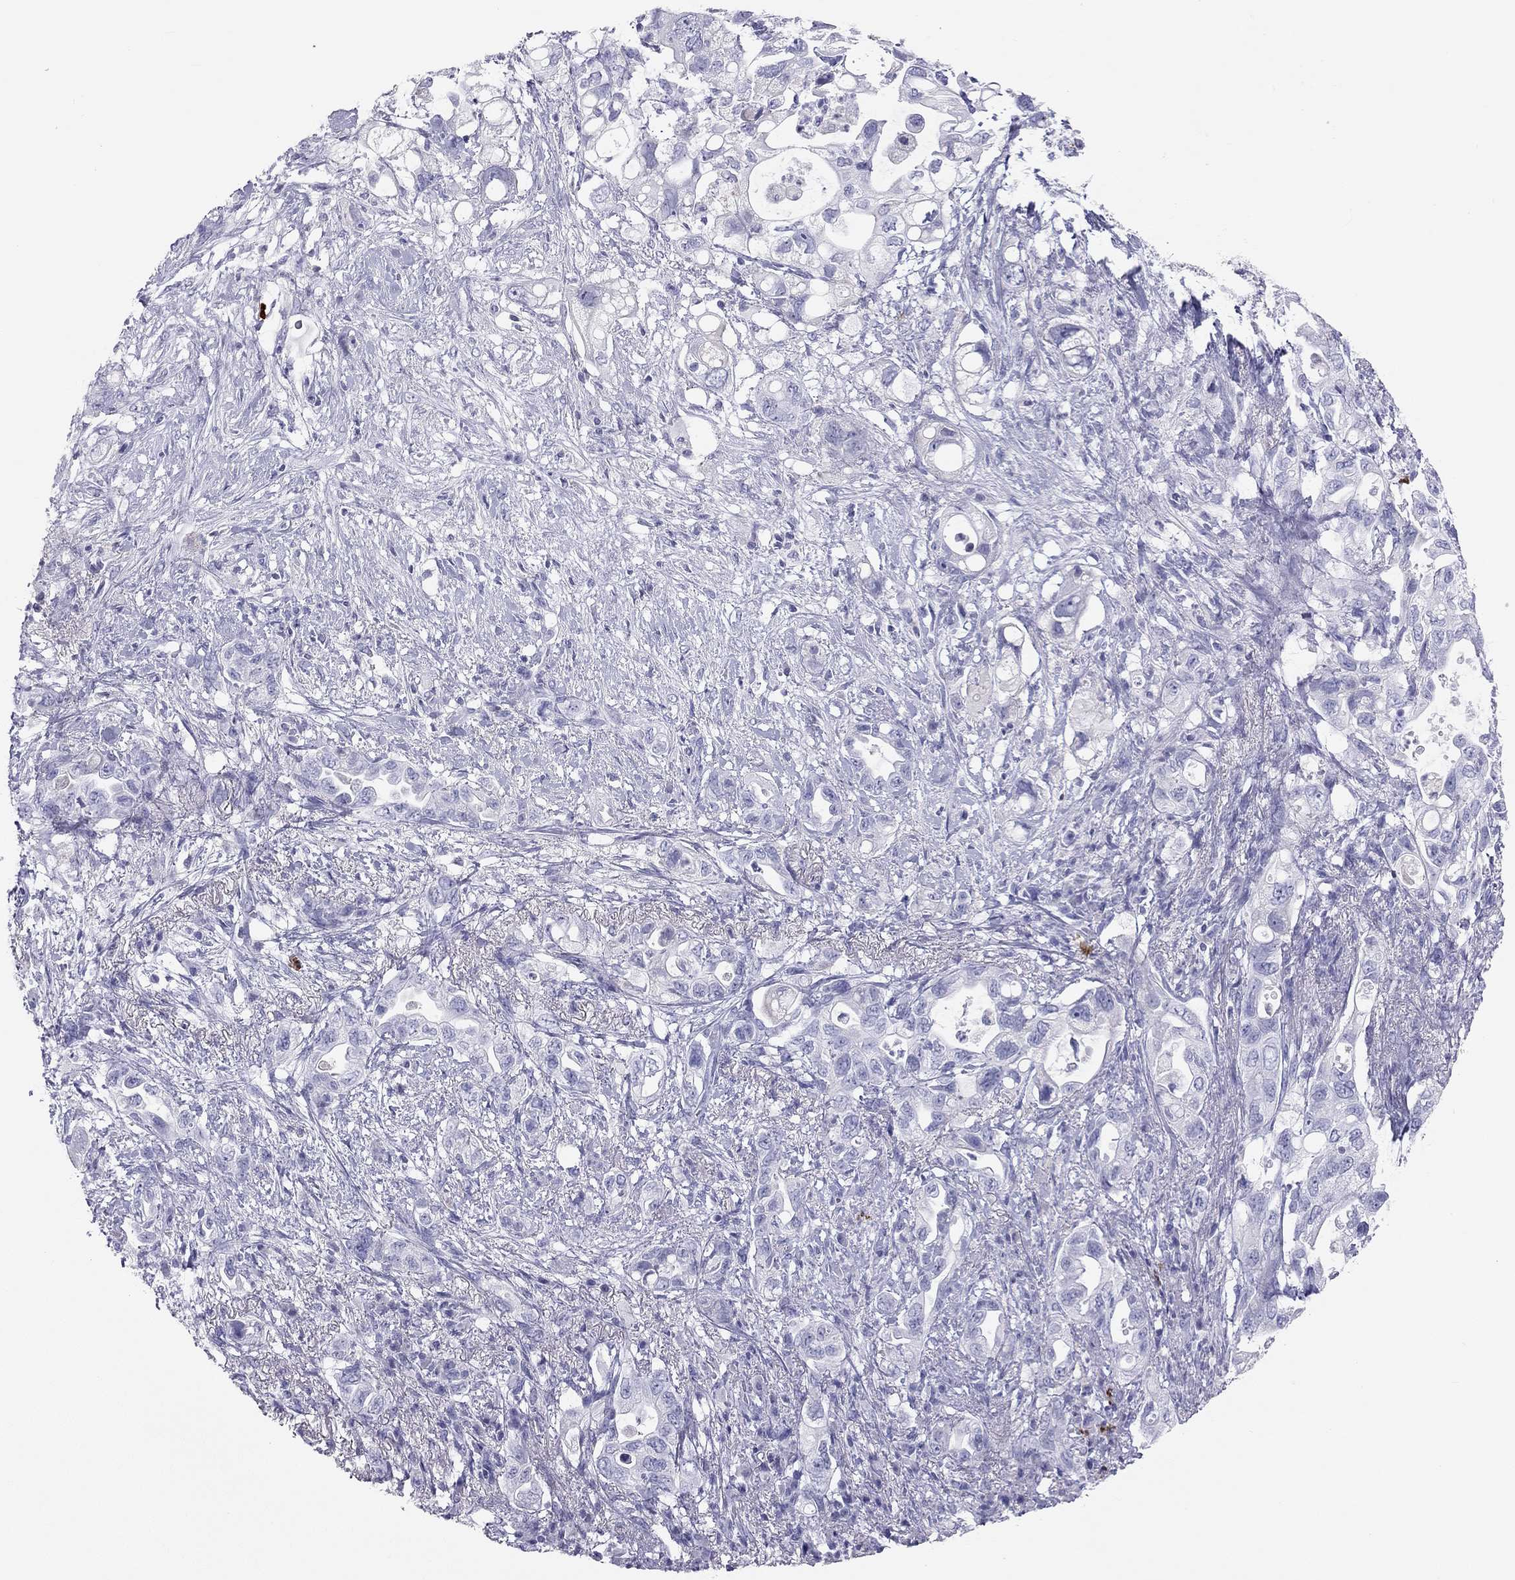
{"staining": {"intensity": "negative", "quantity": "none", "location": "none"}, "tissue": "pancreatic cancer", "cell_type": "Tumor cells", "image_type": "cancer", "snomed": [{"axis": "morphology", "description": "Adenocarcinoma, NOS"}, {"axis": "topography", "description": "Pancreas"}], "caption": "Human adenocarcinoma (pancreatic) stained for a protein using IHC exhibits no positivity in tumor cells.", "gene": "KLRG1", "patient": {"sex": "female", "age": 72}}